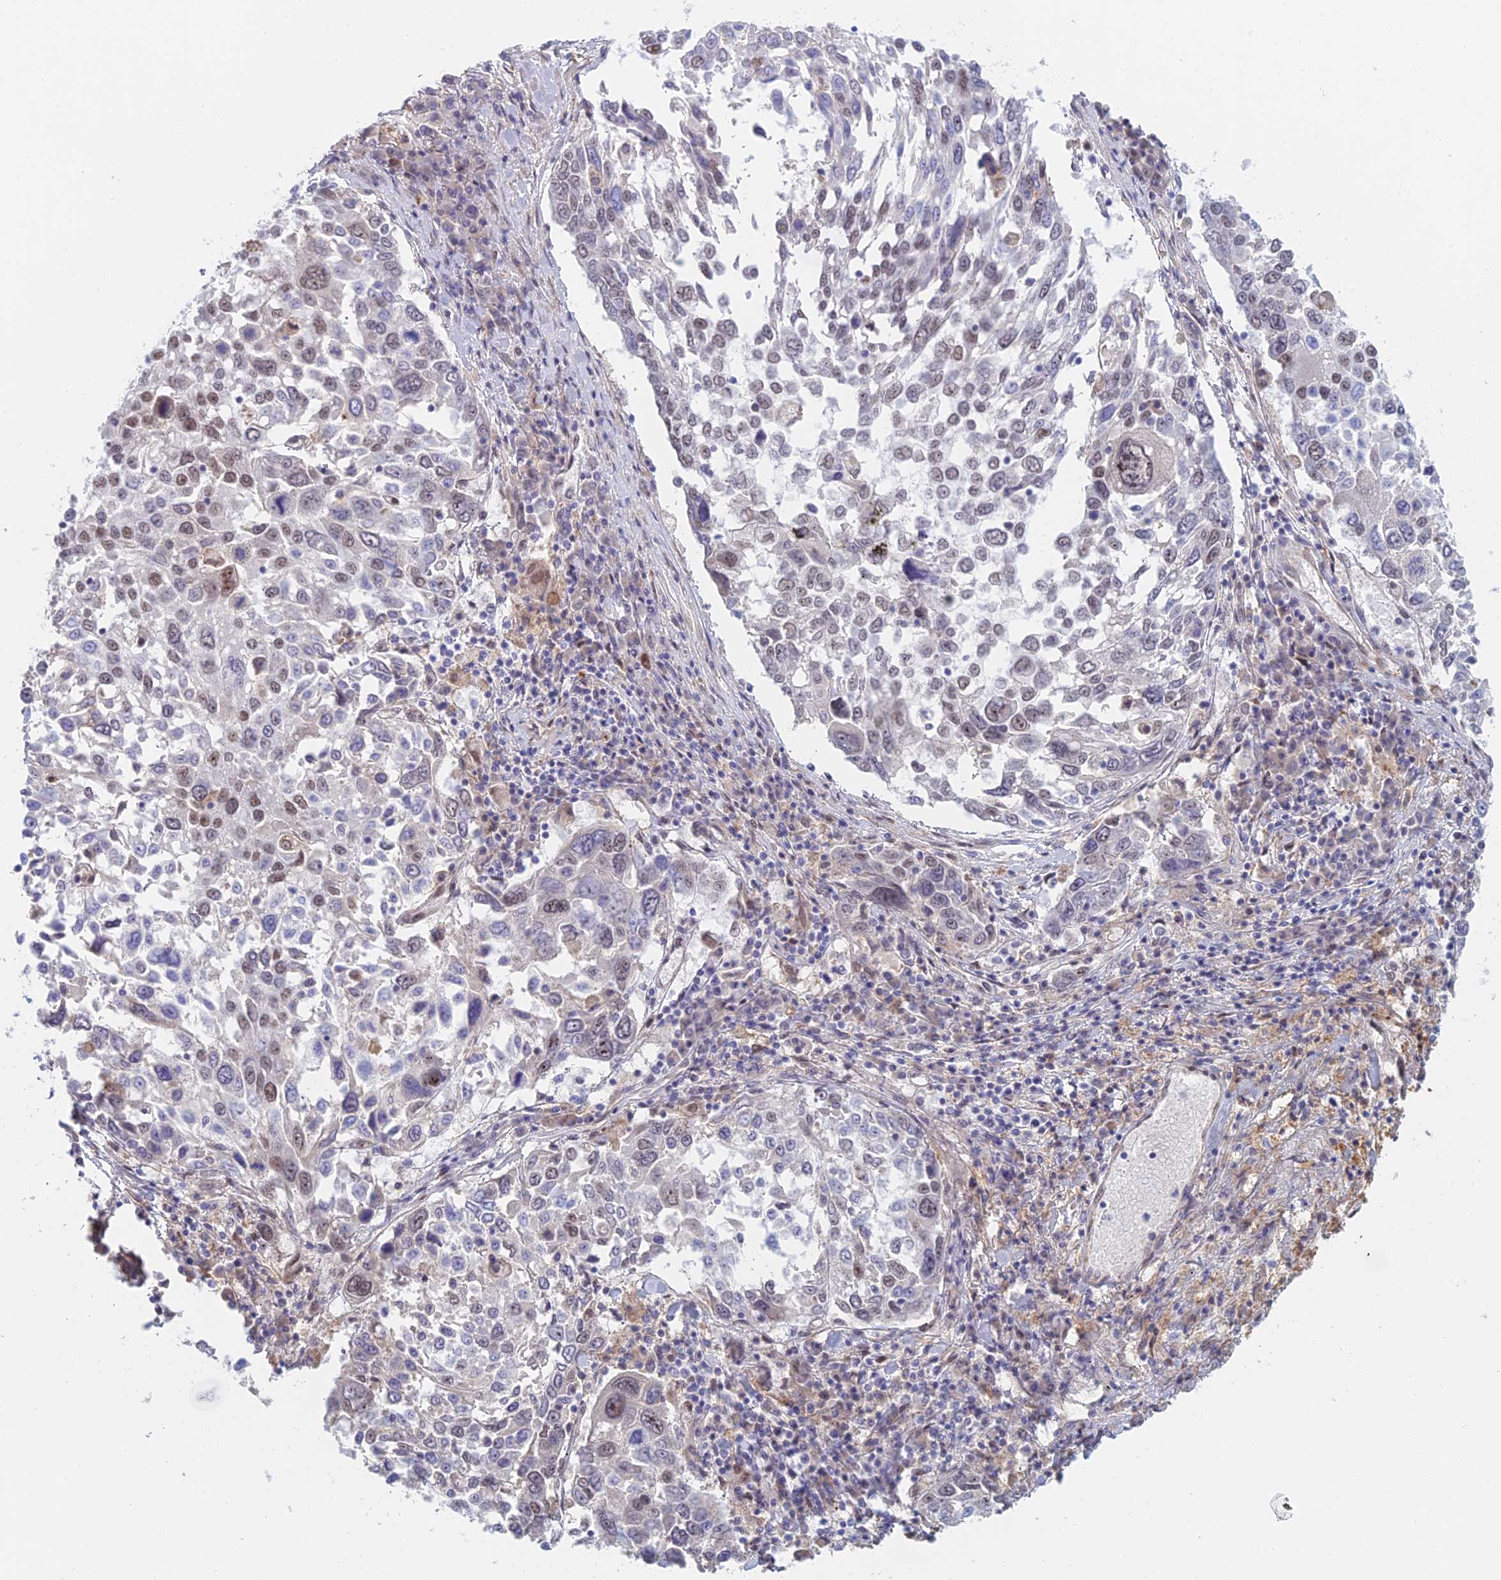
{"staining": {"intensity": "weak", "quantity": "25%-75%", "location": "nuclear"}, "tissue": "lung cancer", "cell_type": "Tumor cells", "image_type": "cancer", "snomed": [{"axis": "morphology", "description": "Squamous cell carcinoma, NOS"}, {"axis": "topography", "description": "Lung"}], "caption": "Immunohistochemical staining of human lung cancer reveals weak nuclear protein expression in approximately 25%-75% of tumor cells.", "gene": "ZUP1", "patient": {"sex": "male", "age": 65}}